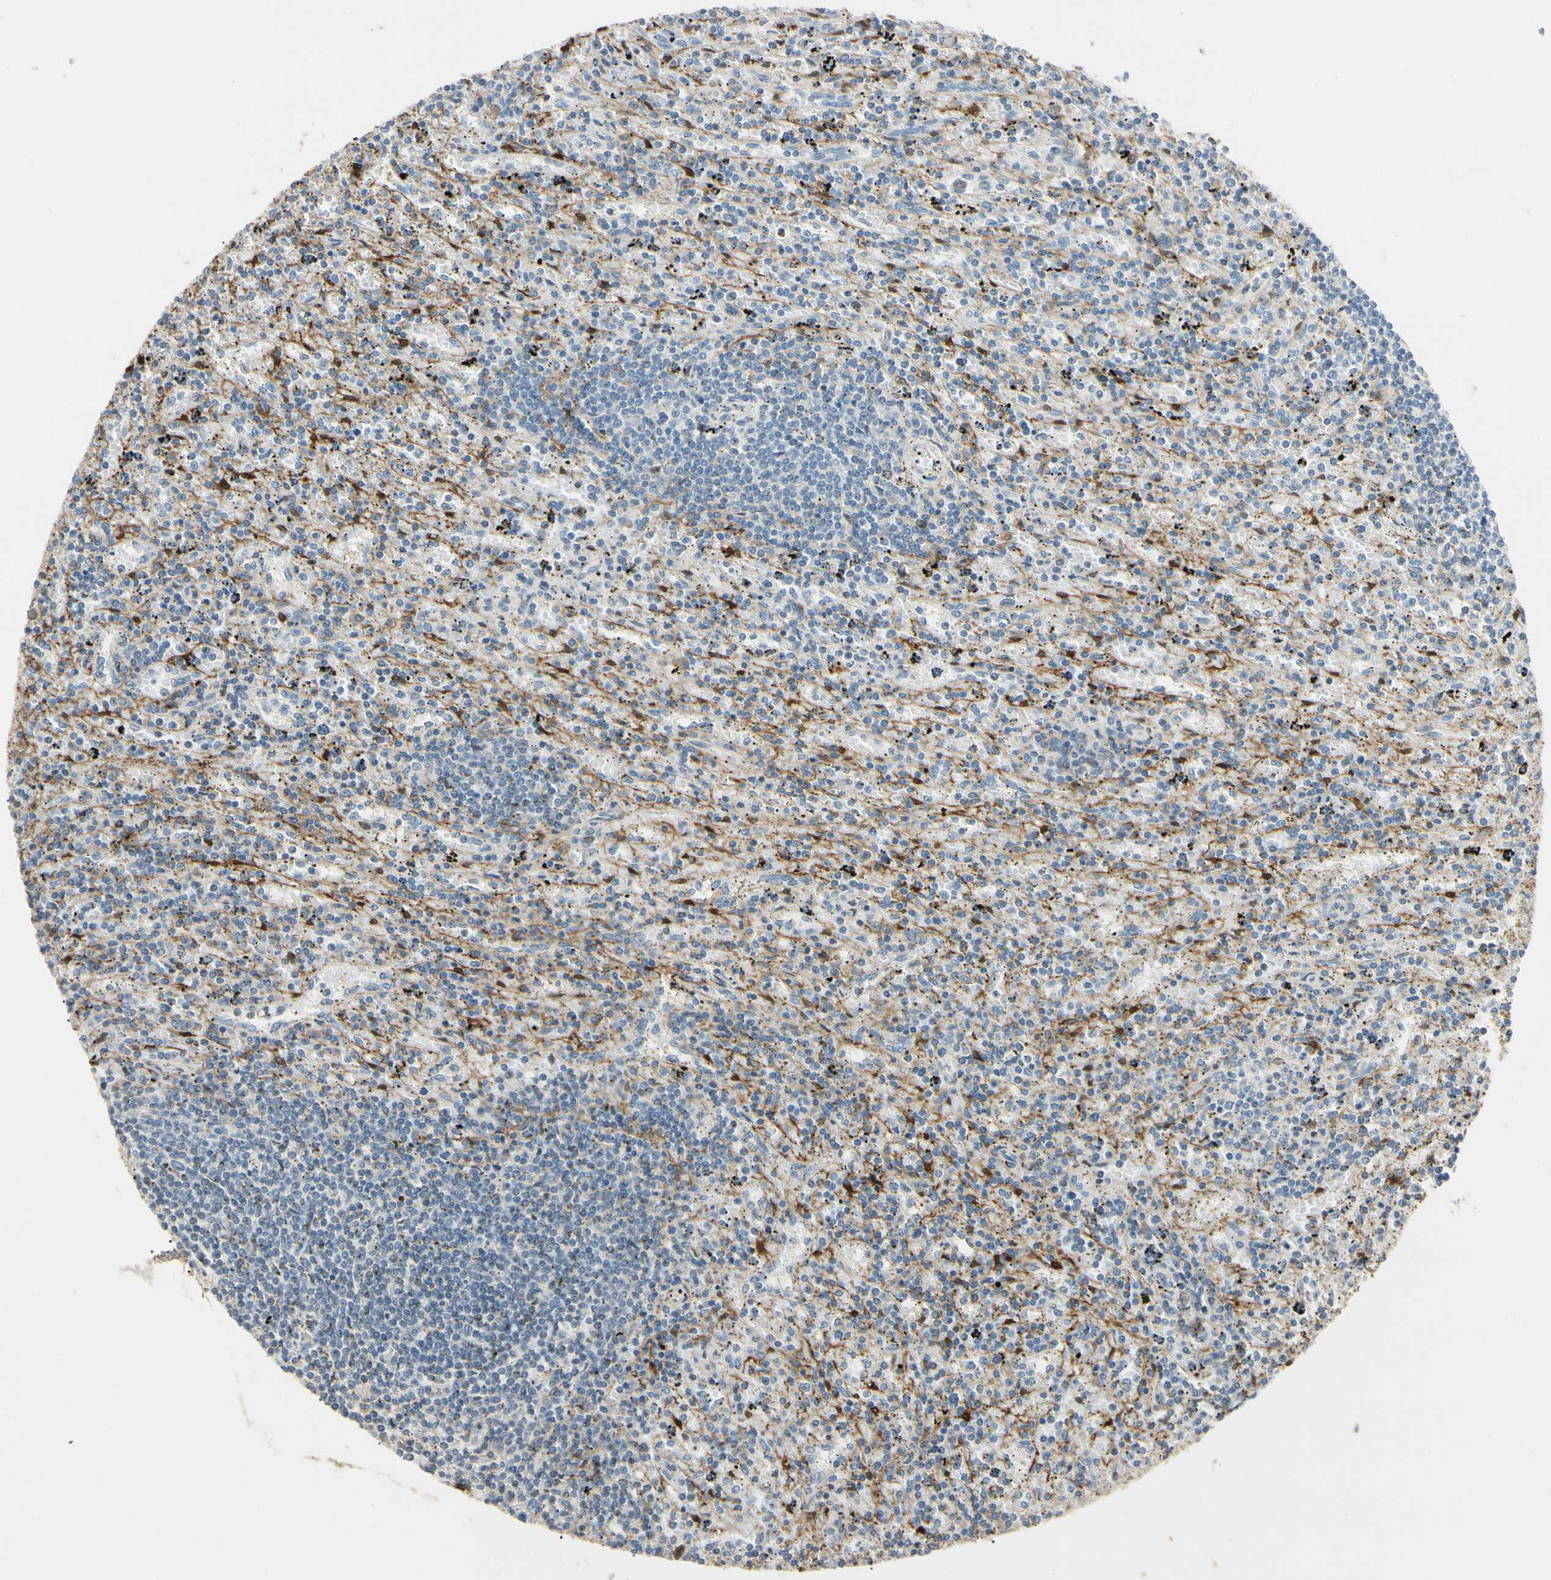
{"staining": {"intensity": "negative", "quantity": "none", "location": "none"}, "tissue": "lymphoma", "cell_type": "Tumor cells", "image_type": "cancer", "snomed": [{"axis": "morphology", "description": "Malignant lymphoma, non-Hodgkin's type, Low grade"}, {"axis": "topography", "description": "Spleen"}], "caption": "IHC image of neoplastic tissue: lymphoma stained with DAB exhibits no significant protein staining in tumor cells.", "gene": "GNE", "patient": {"sex": "male", "age": 76}}